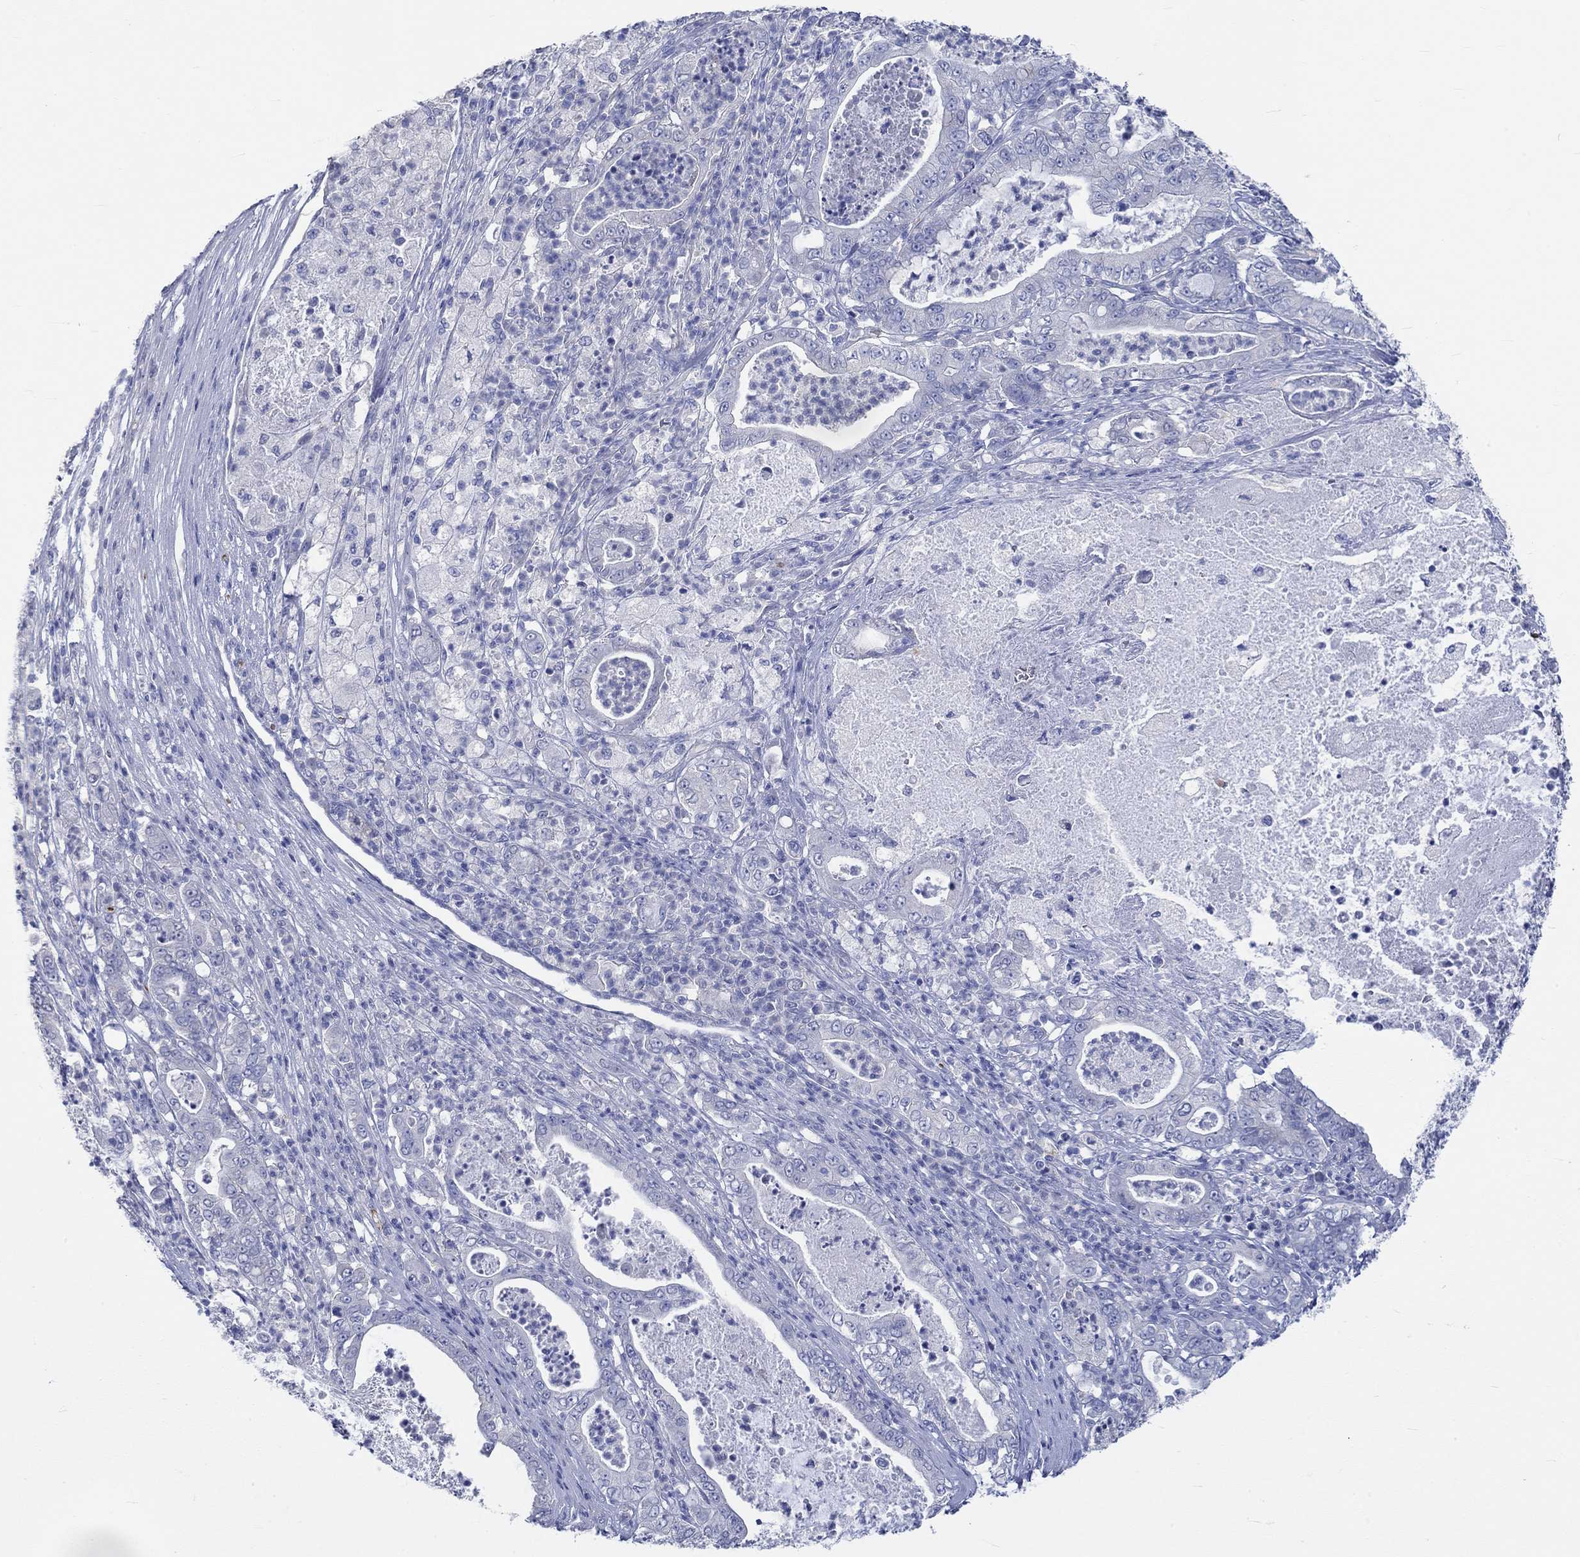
{"staining": {"intensity": "negative", "quantity": "none", "location": "none"}, "tissue": "pancreatic cancer", "cell_type": "Tumor cells", "image_type": "cancer", "snomed": [{"axis": "morphology", "description": "Adenocarcinoma, NOS"}, {"axis": "topography", "description": "Pancreas"}], "caption": "Protein analysis of pancreatic cancer (adenocarcinoma) shows no significant positivity in tumor cells.", "gene": "KCNA1", "patient": {"sex": "male", "age": 71}}